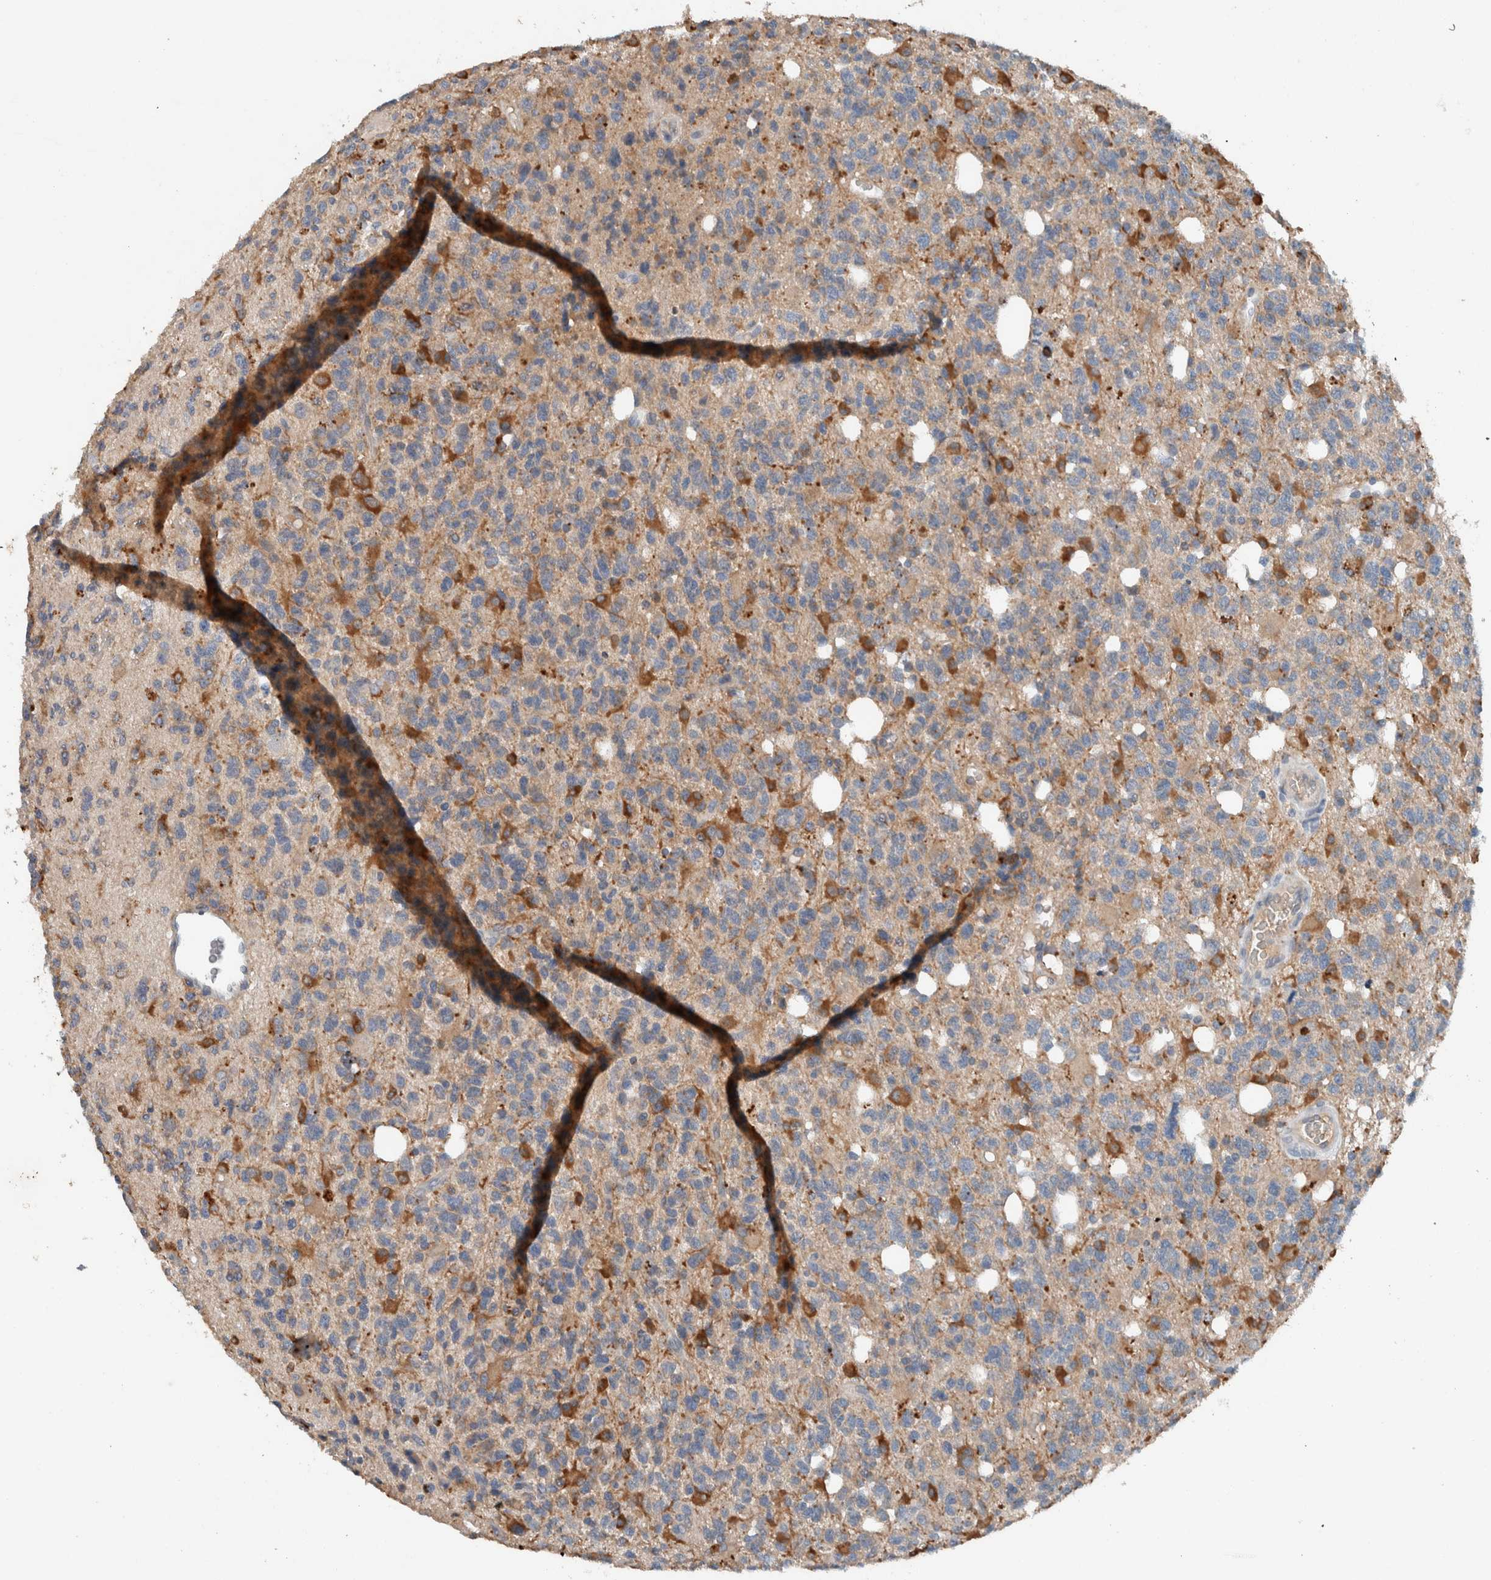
{"staining": {"intensity": "moderate", "quantity": "<25%", "location": "cytoplasmic/membranous"}, "tissue": "glioma", "cell_type": "Tumor cells", "image_type": "cancer", "snomed": [{"axis": "morphology", "description": "Glioma, malignant, High grade"}, {"axis": "topography", "description": "Brain"}], "caption": "Immunohistochemical staining of malignant high-grade glioma shows low levels of moderate cytoplasmic/membranous protein positivity in about <25% of tumor cells. (DAB (3,3'-diaminobenzidine) = brown stain, brightfield microscopy at high magnification).", "gene": "UGCG", "patient": {"sex": "female", "age": 62}}